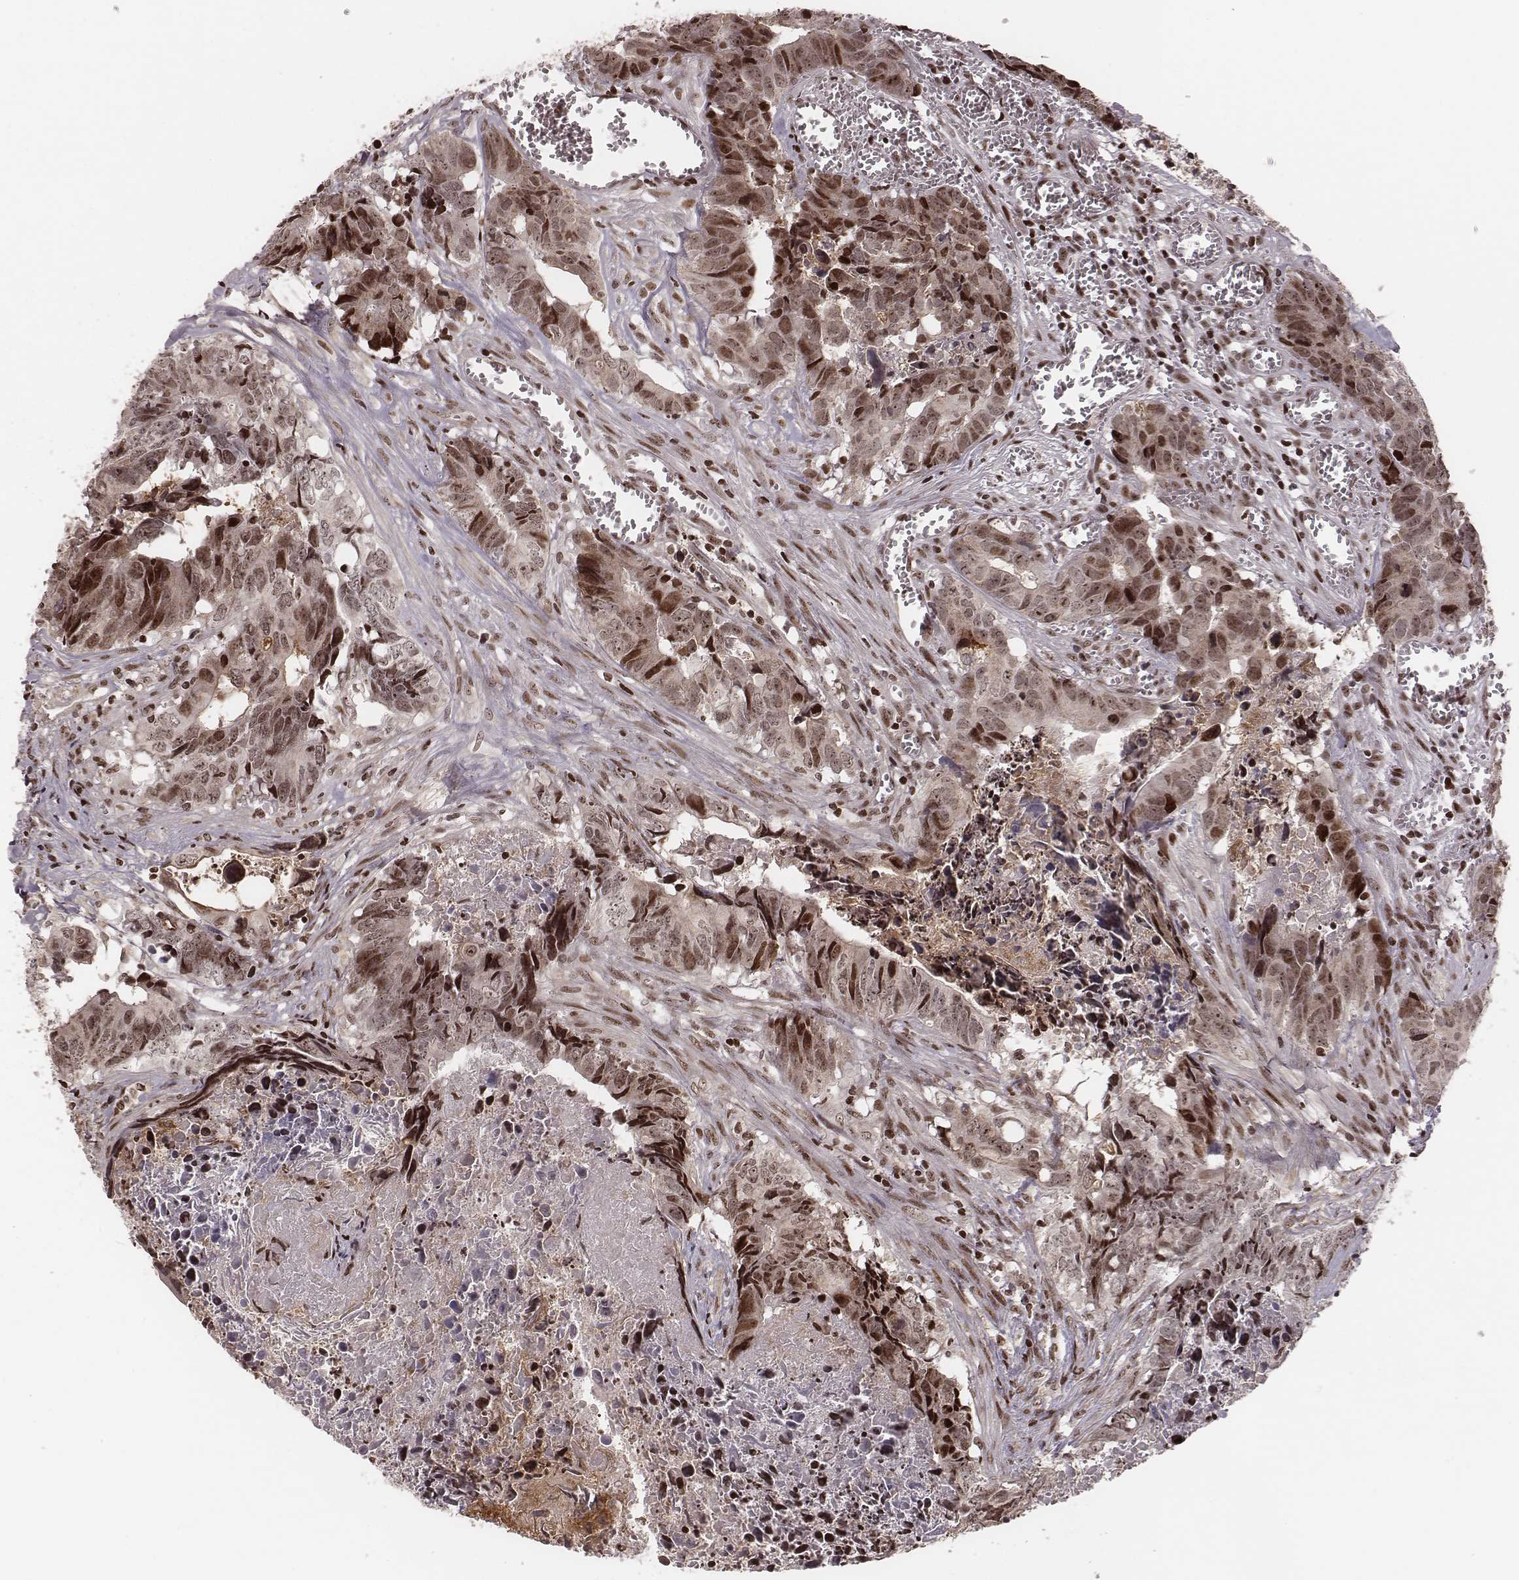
{"staining": {"intensity": "moderate", "quantity": "25%-75%", "location": "nuclear"}, "tissue": "colorectal cancer", "cell_type": "Tumor cells", "image_type": "cancer", "snomed": [{"axis": "morphology", "description": "Adenocarcinoma, NOS"}, {"axis": "topography", "description": "Colon"}], "caption": "Tumor cells demonstrate moderate nuclear expression in about 25%-75% of cells in adenocarcinoma (colorectal).", "gene": "VRK3", "patient": {"sex": "female", "age": 82}}